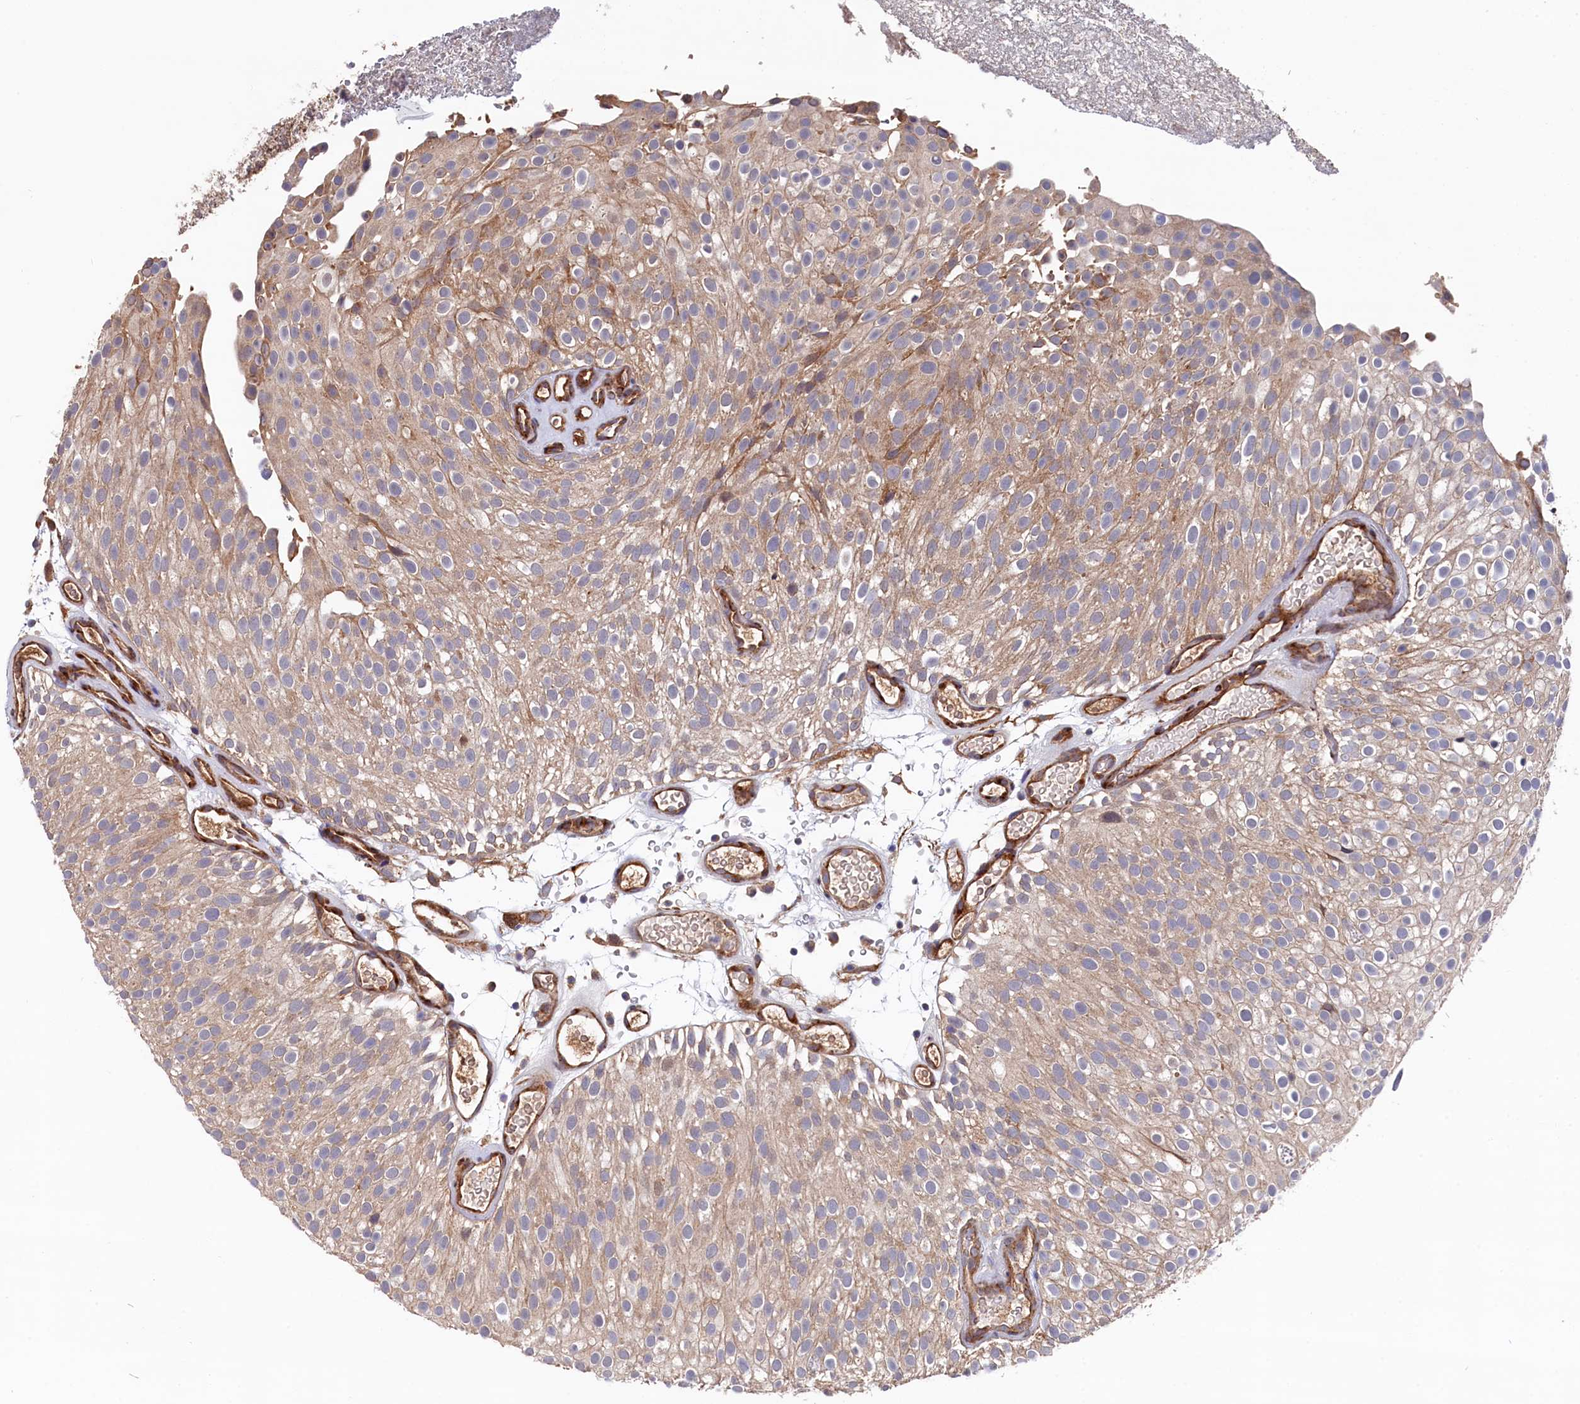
{"staining": {"intensity": "weak", "quantity": ">75%", "location": "cytoplasmic/membranous"}, "tissue": "urothelial cancer", "cell_type": "Tumor cells", "image_type": "cancer", "snomed": [{"axis": "morphology", "description": "Urothelial carcinoma, Low grade"}, {"axis": "topography", "description": "Urinary bladder"}], "caption": "High-magnification brightfield microscopy of urothelial cancer stained with DAB (brown) and counterstained with hematoxylin (blue). tumor cells exhibit weak cytoplasmic/membranous staining is identified in about>75% of cells.", "gene": "SLC12A4", "patient": {"sex": "male", "age": 78}}